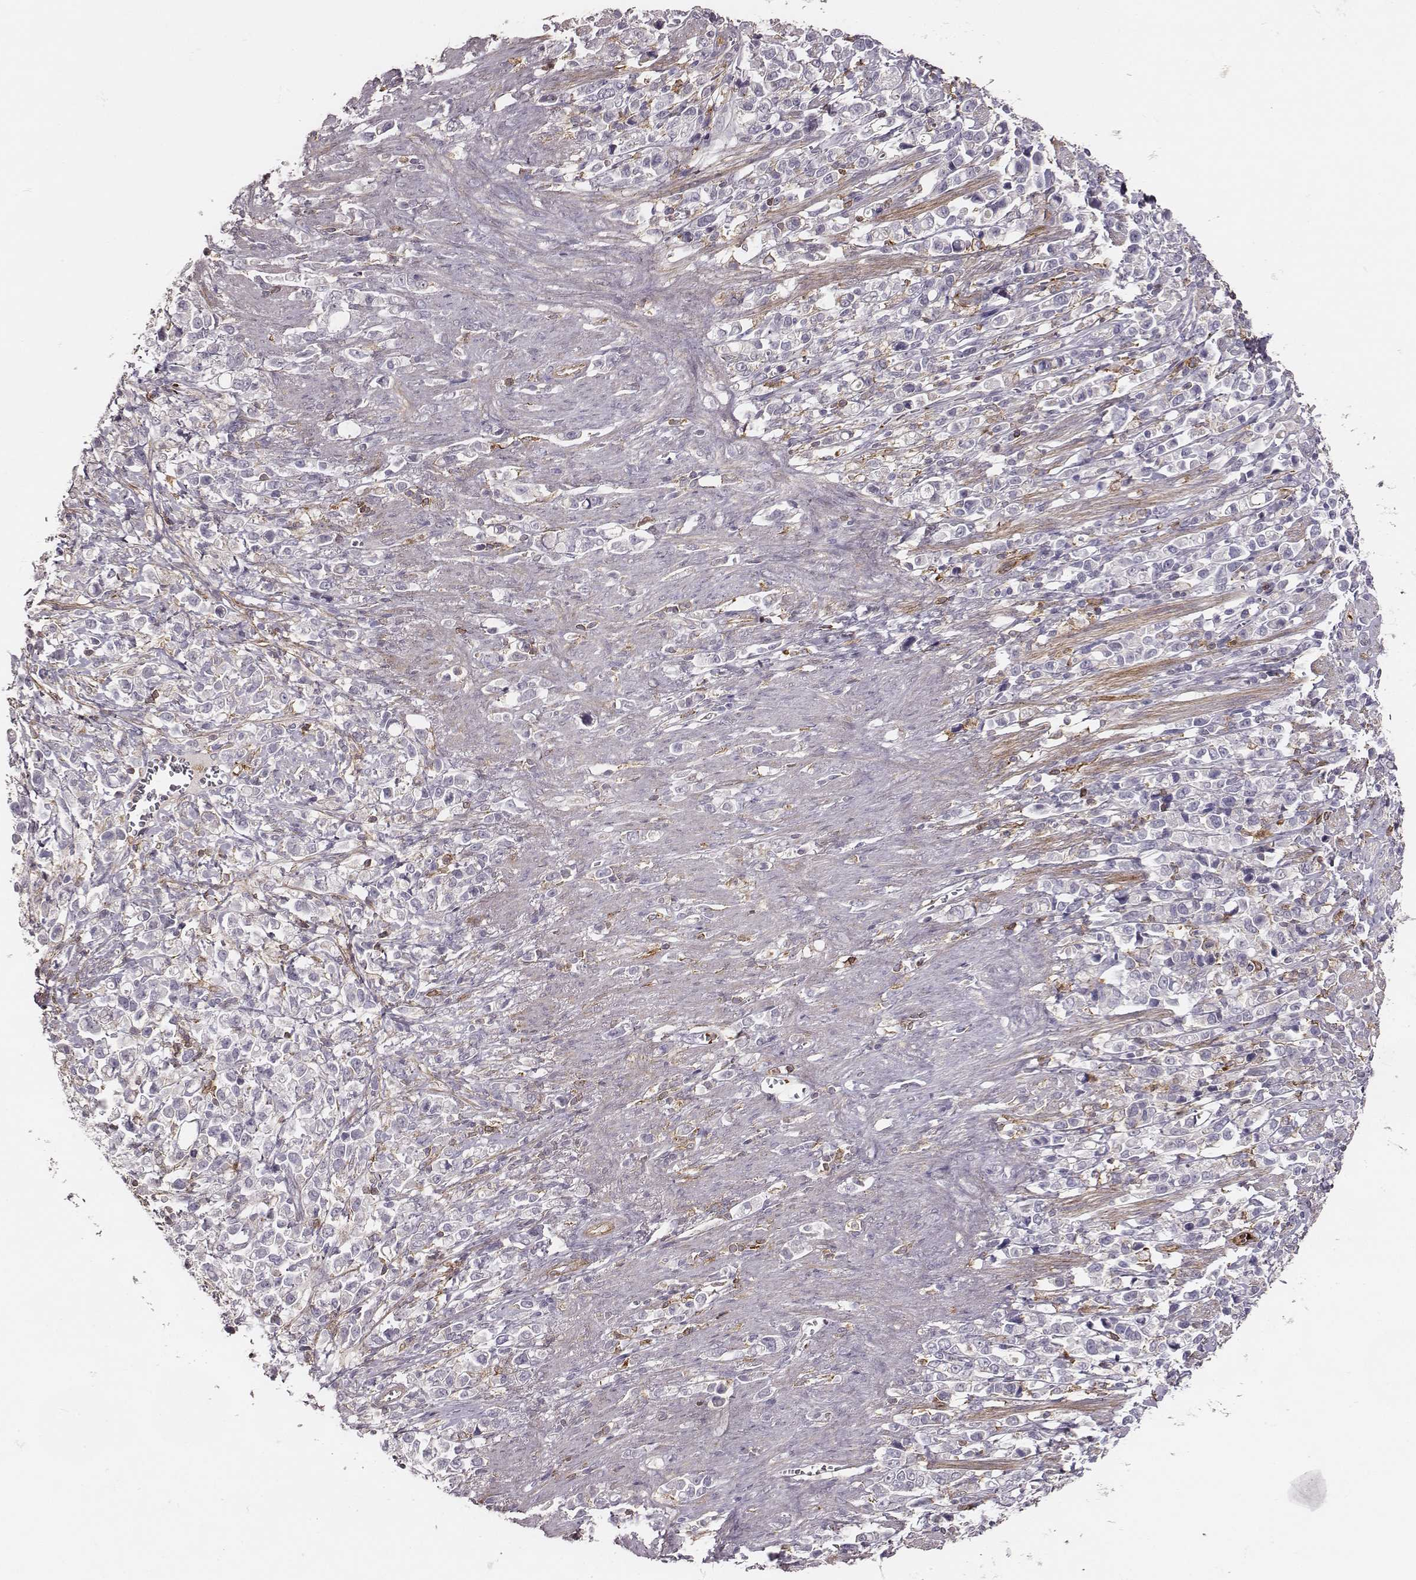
{"staining": {"intensity": "negative", "quantity": "none", "location": "none"}, "tissue": "stomach cancer", "cell_type": "Tumor cells", "image_type": "cancer", "snomed": [{"axis": "morphology", "description": "Adenocarcinoma, NOS"}, {"axis": "topography", "description": "Stomach"}], "caption": "Stomach cancer (adenocarcinoma) was stained to show a protein in brown. There is no significant expression in tumor cells.", "gene": "ZYX", "patient": {"sex": "male", "age": 63}}